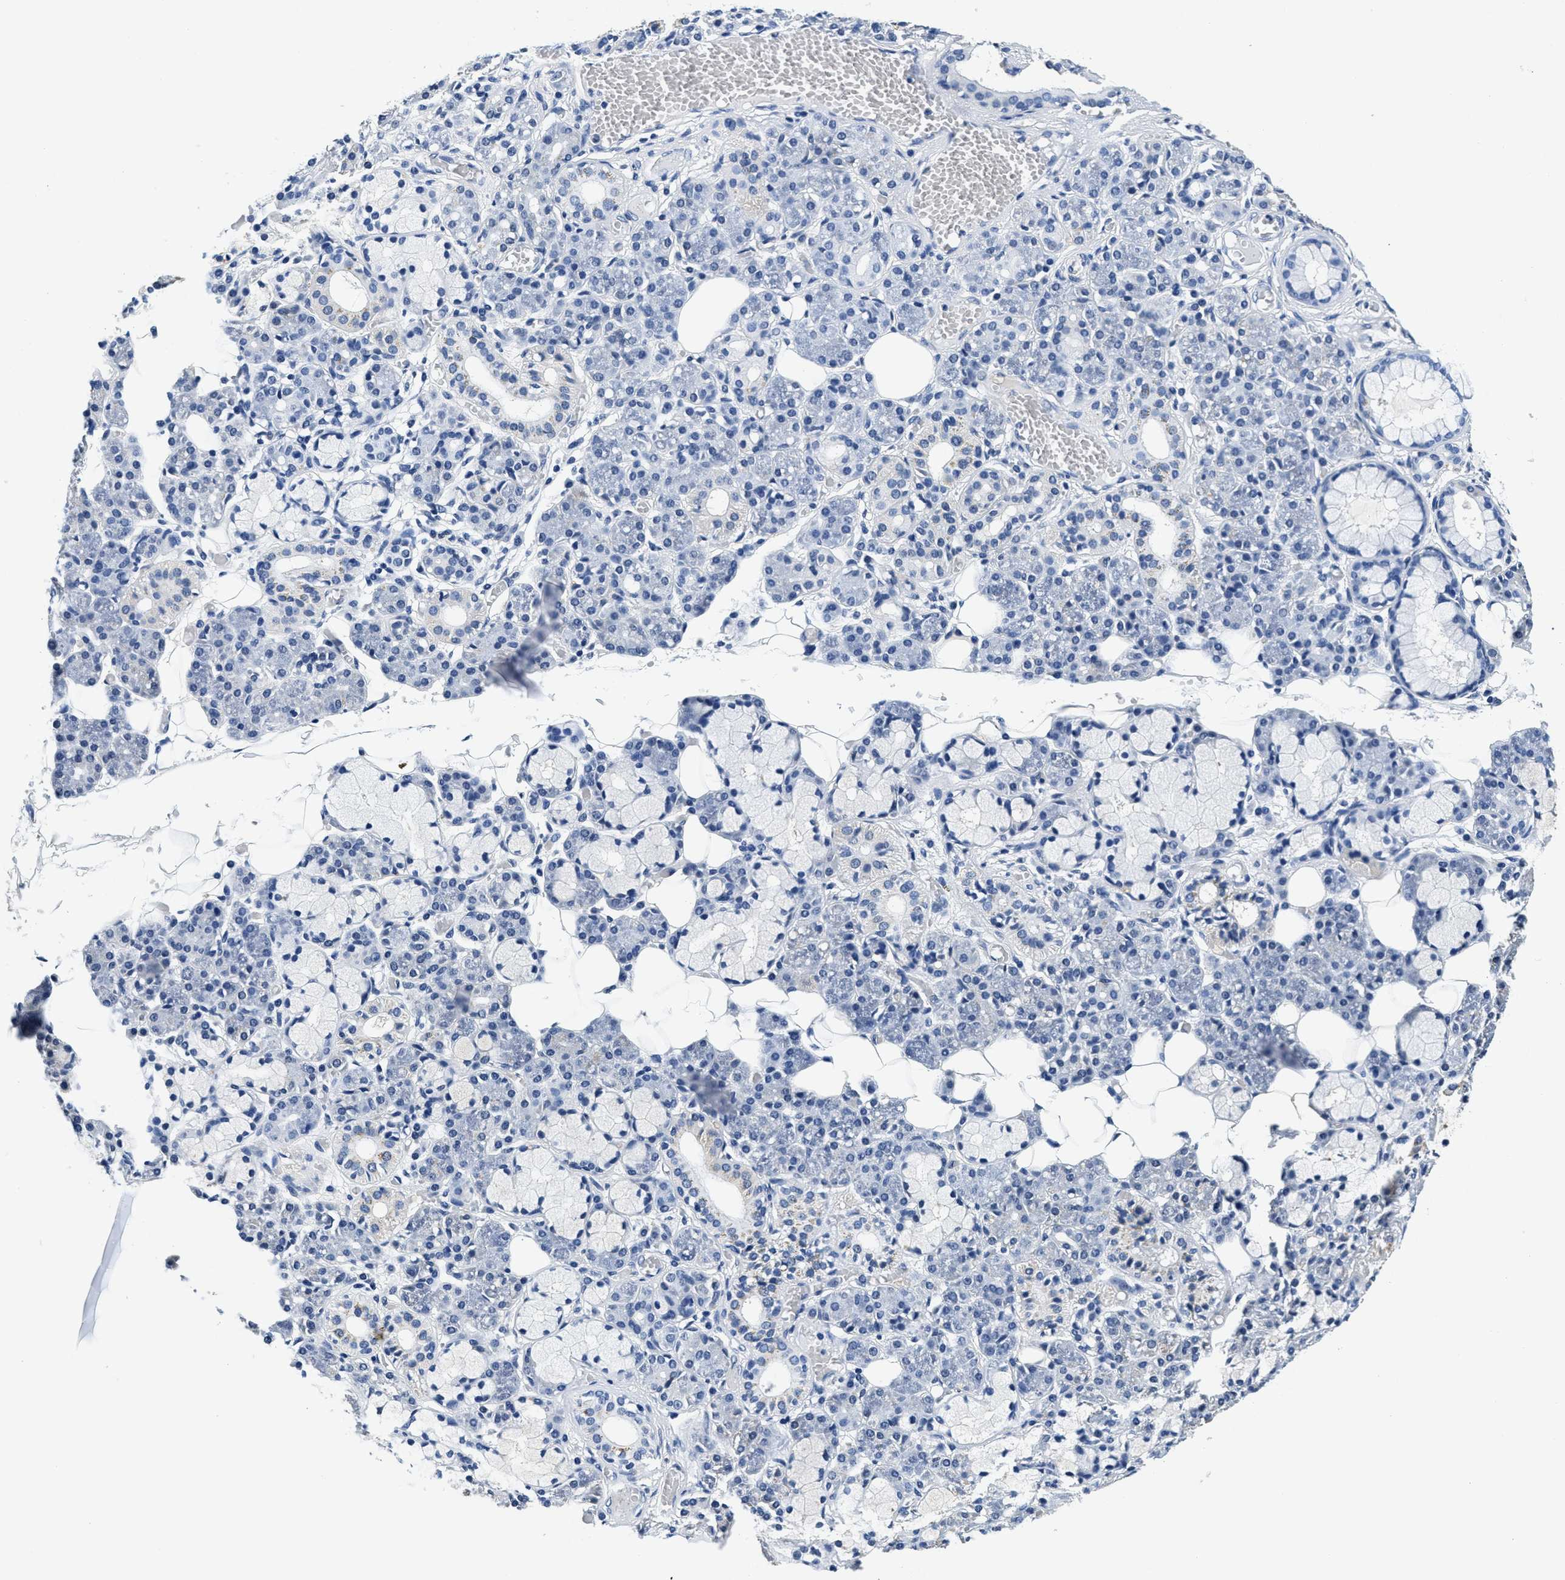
{"staining": {"intensity": "weak", "quantity": "<25%", "location": "cytoplasmic/membranous"}, "tissue": "salivary gland", "cell_type": "Glandular cells", "image_type": "normal", "snomed": [{"axis": "morphology", "description": "Normal tissue, NOS"}, {"axis": "topography", "description": "Salivary gland"}], "caption": "IHC of benign human salivary gland exhibits no positivity in glandular cells.", "gene": "HS3ST2", "patient": {"sex": "male", "age": 63}}